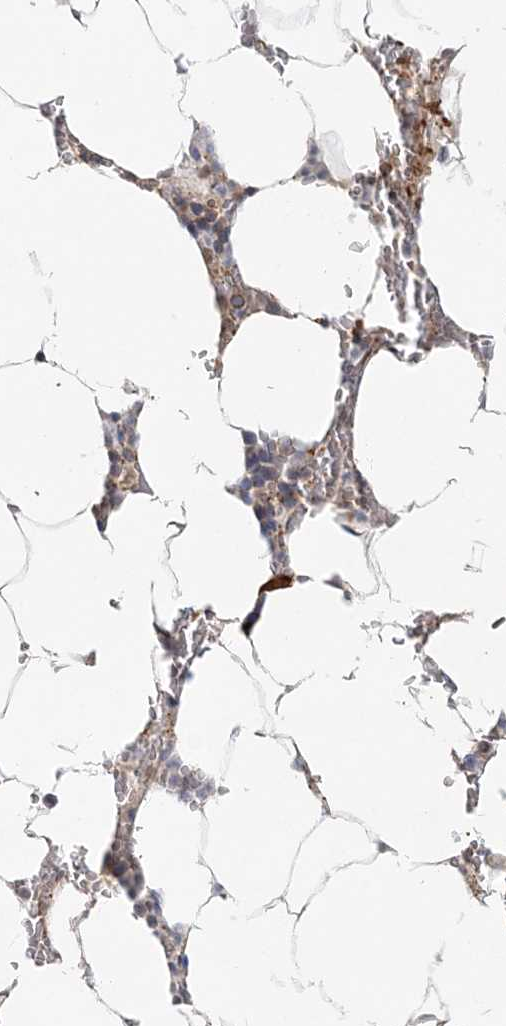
{"staining": {"intensity": "moderate", "quantity": "<25%", "location": "cytoplasmic/membranous"}, "tissue": "bone marrow", "cell_type": "Hematopoietic cells", "image_type": "normal", "snomed": [{"axis": "morphology", "description": "Normal tissue, NOS"}, {"axis": "topography", "description": "Bone marrow"}], "caption": "Immunohistochemistry histopathology image of unremarkable bone marrow stained for a protein (brown), which reveals low levels of moderate cytoplasmic/membranous positivity in approximately <25% of hematopoietic cells.", "gene": "MAT2B", "patient": {"sex": "male", "age": 70}}